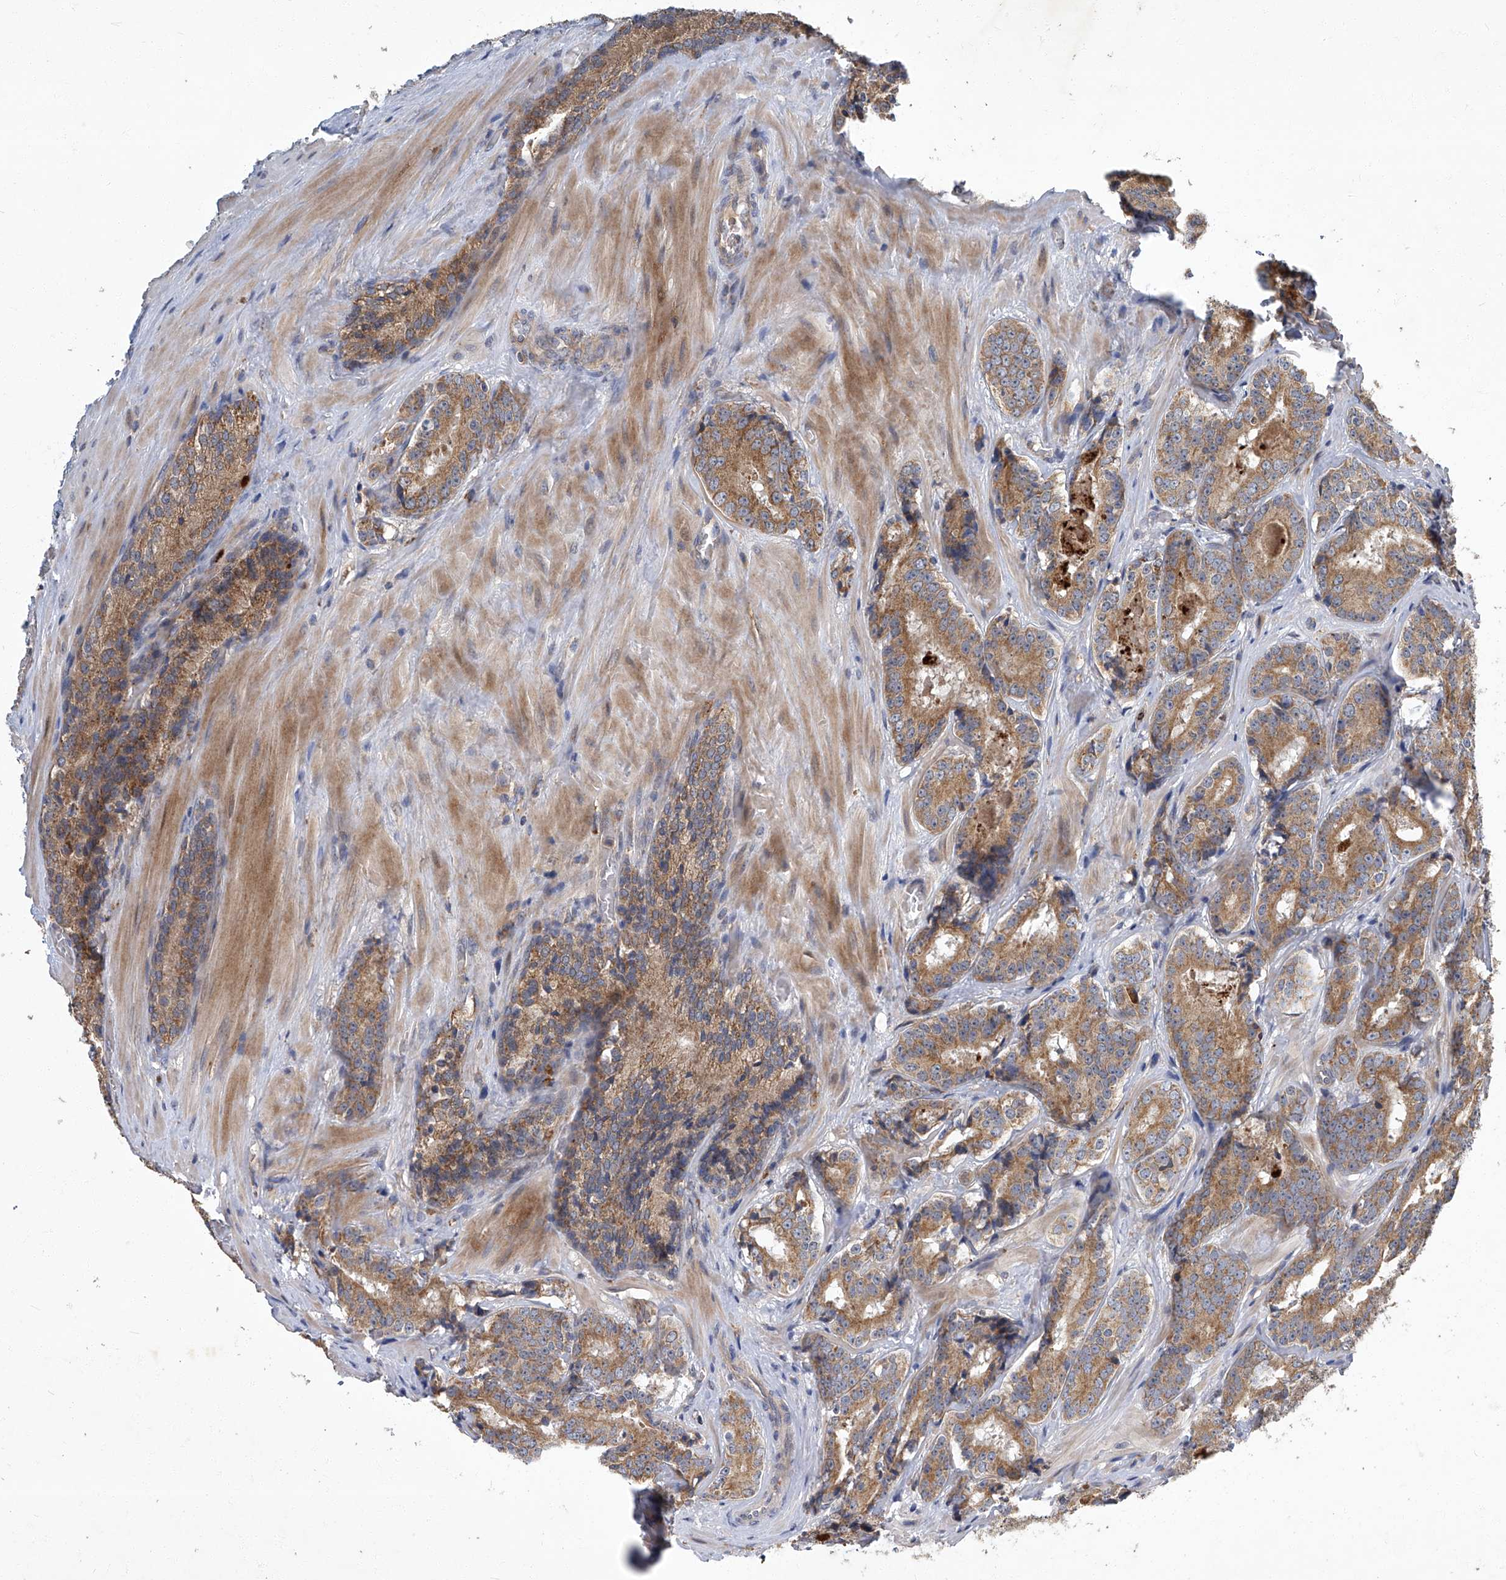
{"staining": {"intensity": "moderate", "quantity": ">75%", "location": "cytoplasmic/membranous"}, "tissue": "prostate cancer", "cell_type": "Tumor cells", "image_type": "cancer", "snomed": [{"axis": "morphology", "description": "Adenocarcinoma, High grade"}, {"axis": "topography", "description": "Prostate"}], "caption": "Immunohistochemical staining of prostate cancer demonstrates moderate cytoplasmic/membranous protein expression in approximately >75% of tumor cells. Ihc stains the protein in brown and the nuclei are stained blue.", "gene": "TNFRSF13B", "patient": {"sex": "male", "age": 57}}